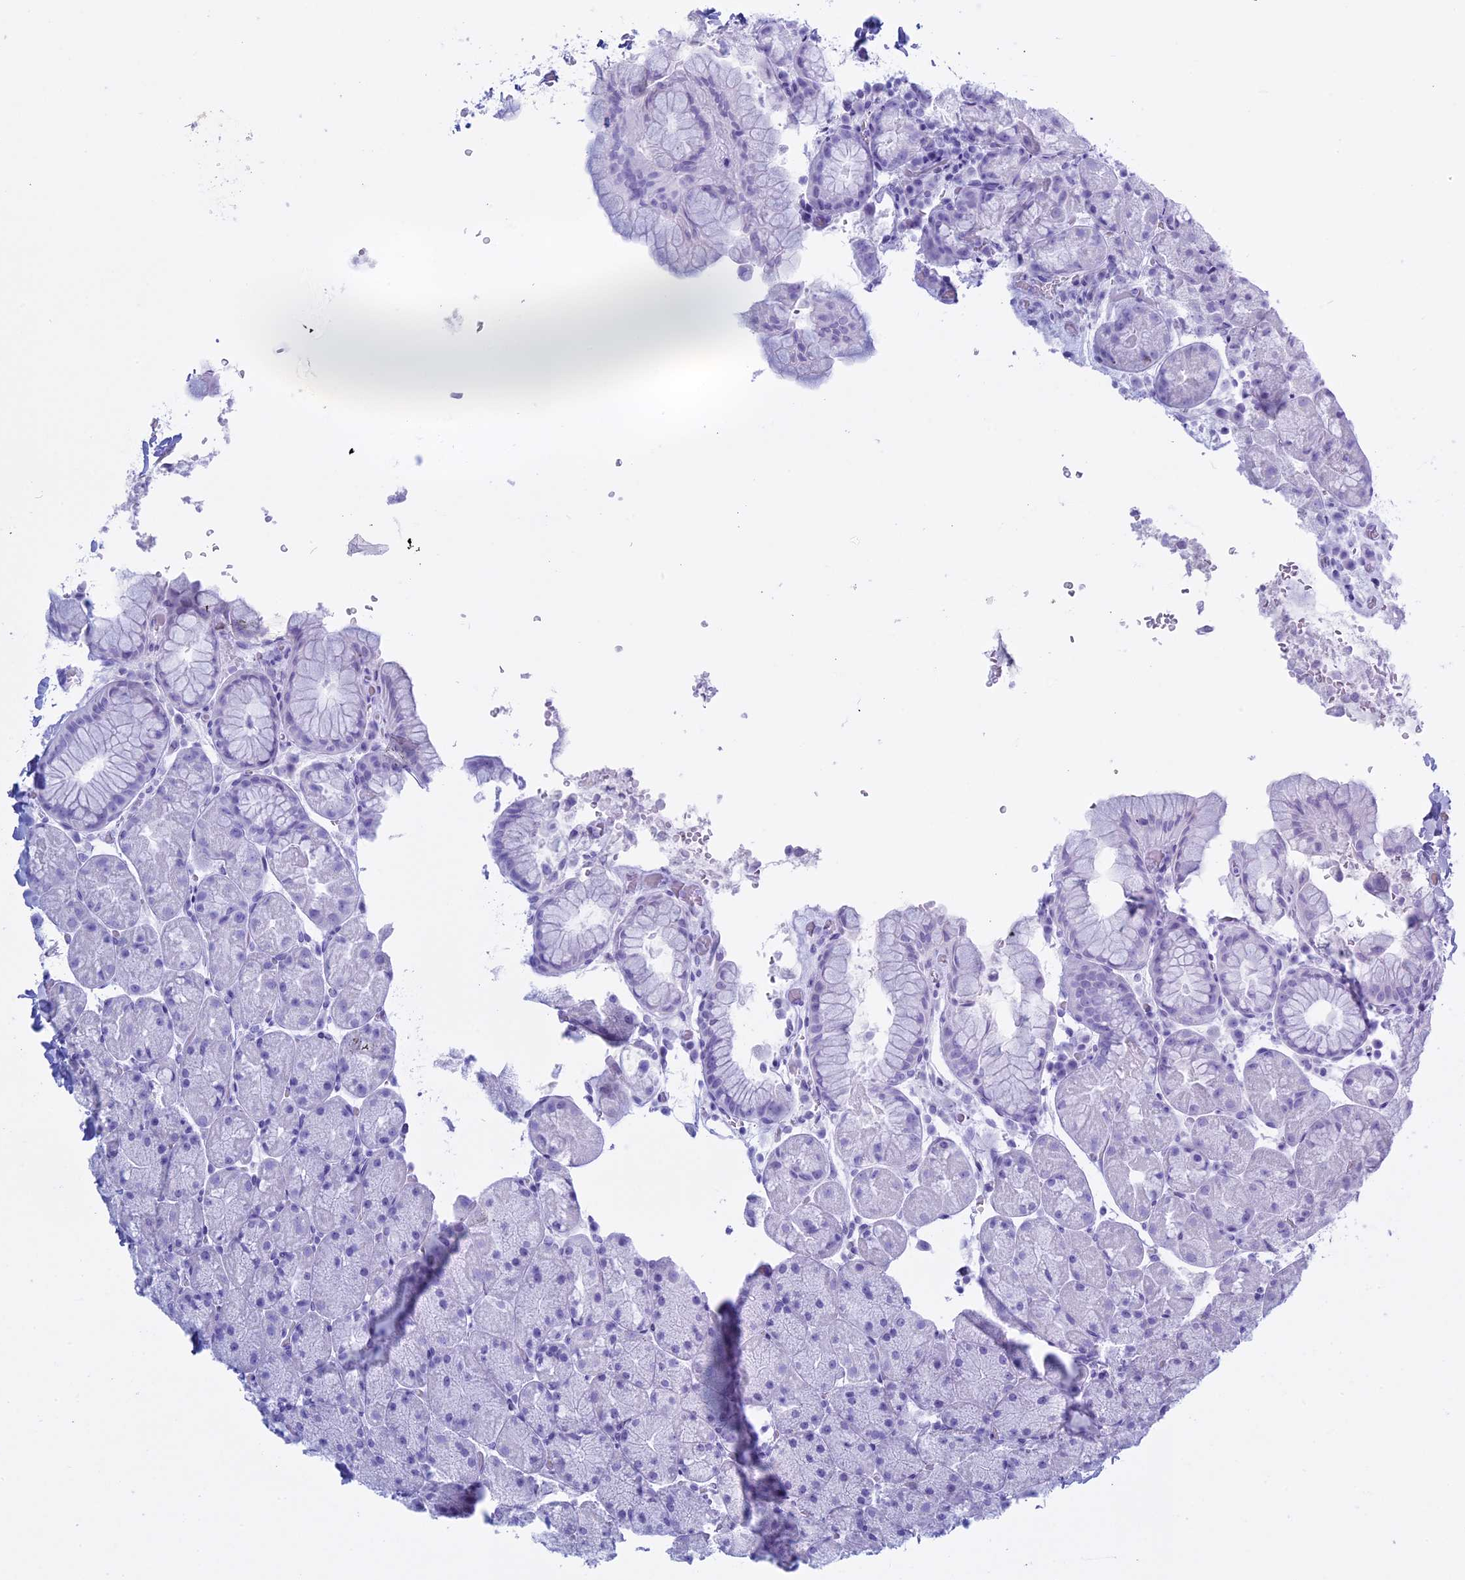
{"staining": {"intensity": "negative", "quantity": "none", "location": "none"}, "tissue": "stomach", "cell_type": "Glandular cells", "image_type": "normal", "snomed": [{"axis": "morphology", "description": "Normal tissue, NOS"}, {"axis": "topography", "description": "Stomach, upper"}, {"axis": "topography", "description": "Stomach, lower"}], "caption": "A micrograph of human stomach is negative for staining in glandular cells. (DAB immunohistochemistry (IHC) visualized using brightfield microscopy, high magnification).", "gene": "KCTD21", "patient": {"sex": "male", "age": 67}}